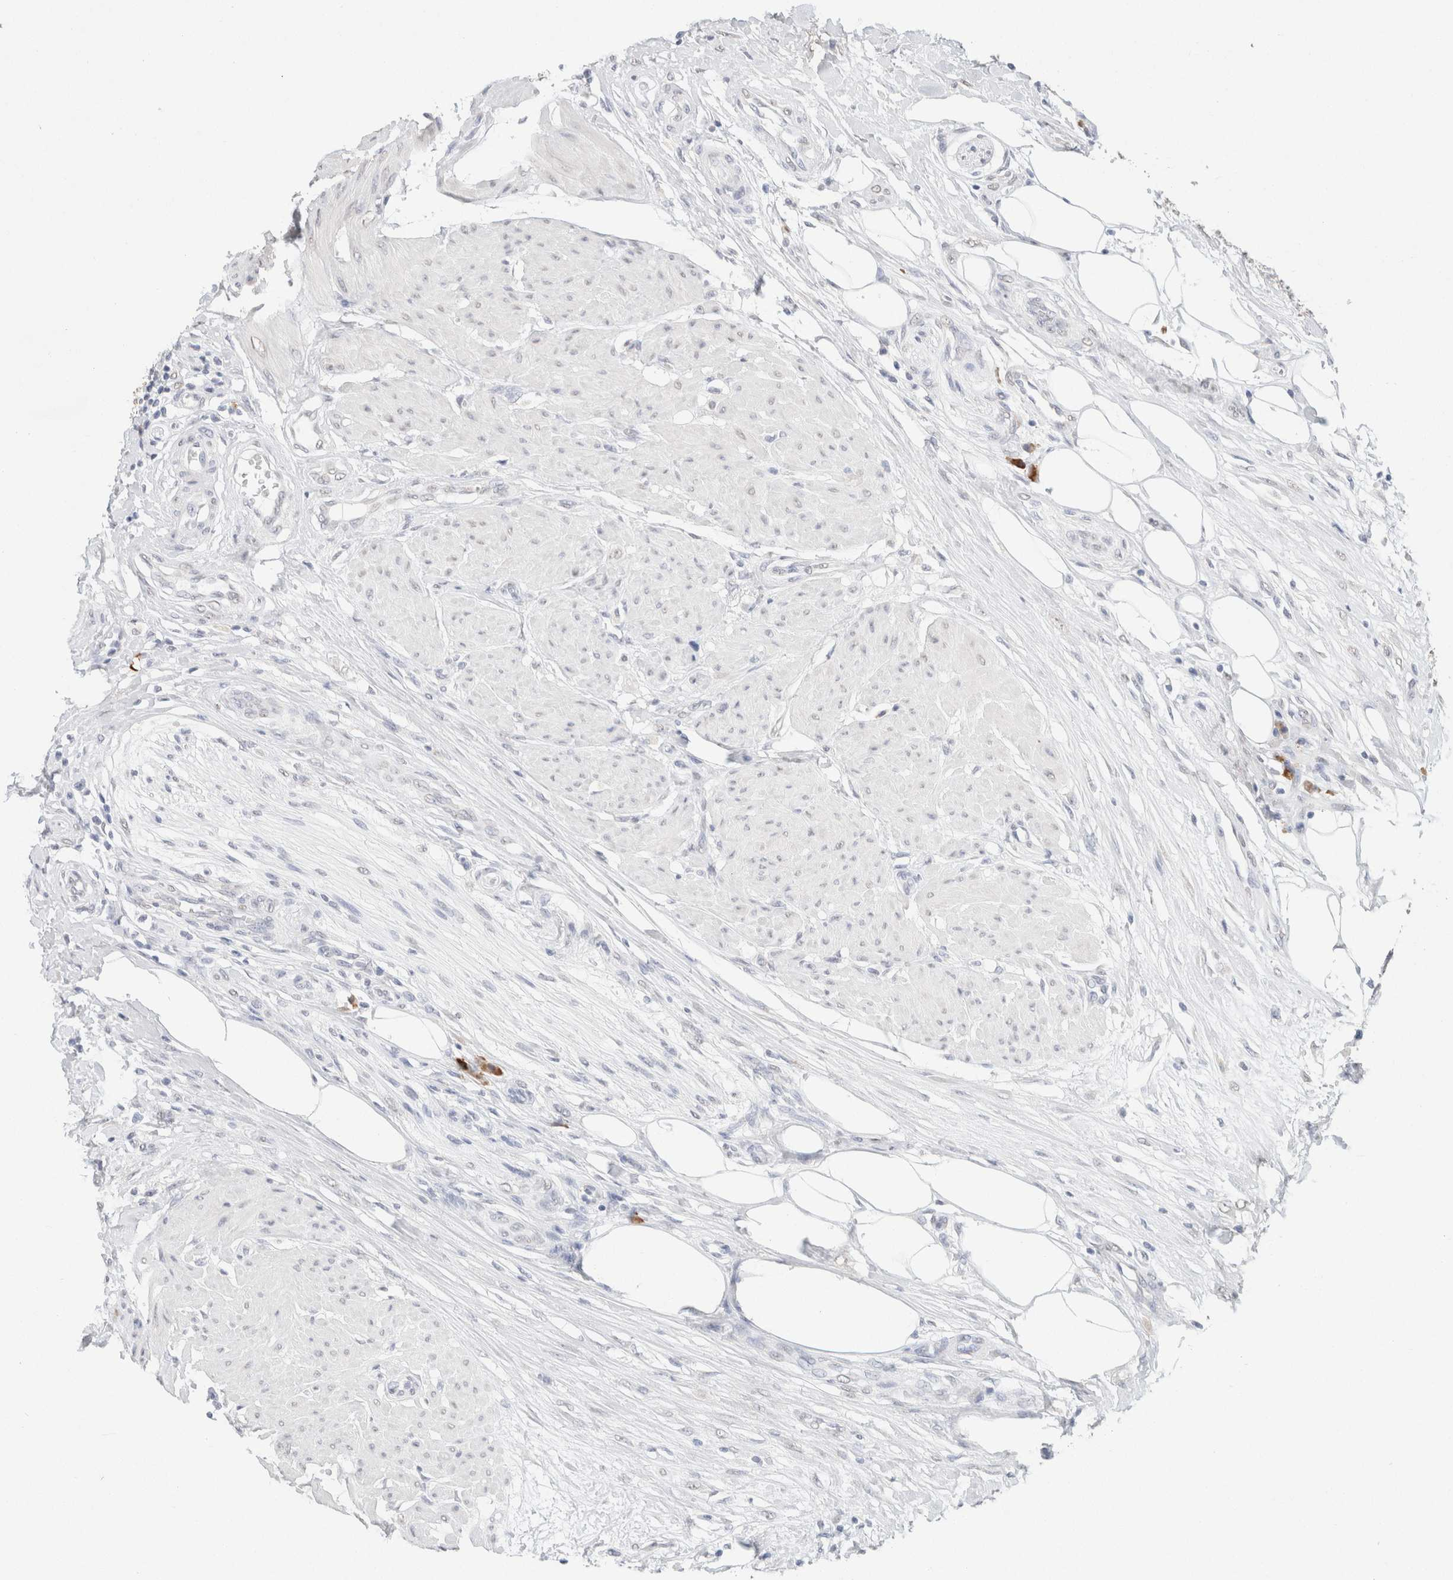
{"staining": {"intensity": "negative", "quantity": "none", "location": "none"}, "tissue": "urothelial cancer", "cell_type": "Tumor cells", "image_type": "cancer", "snomed": [{"axis": "morphology", "description": "Urothelial carcinoma, High grade"}, {"axis": "topography", "description": "Urinary bladder"}], "caption": "A photomicrograph of human urothelial cancer is negative for staining in tumor cells.", "gene": "CD80", "patient": {"sex": "male", "age": 35}}